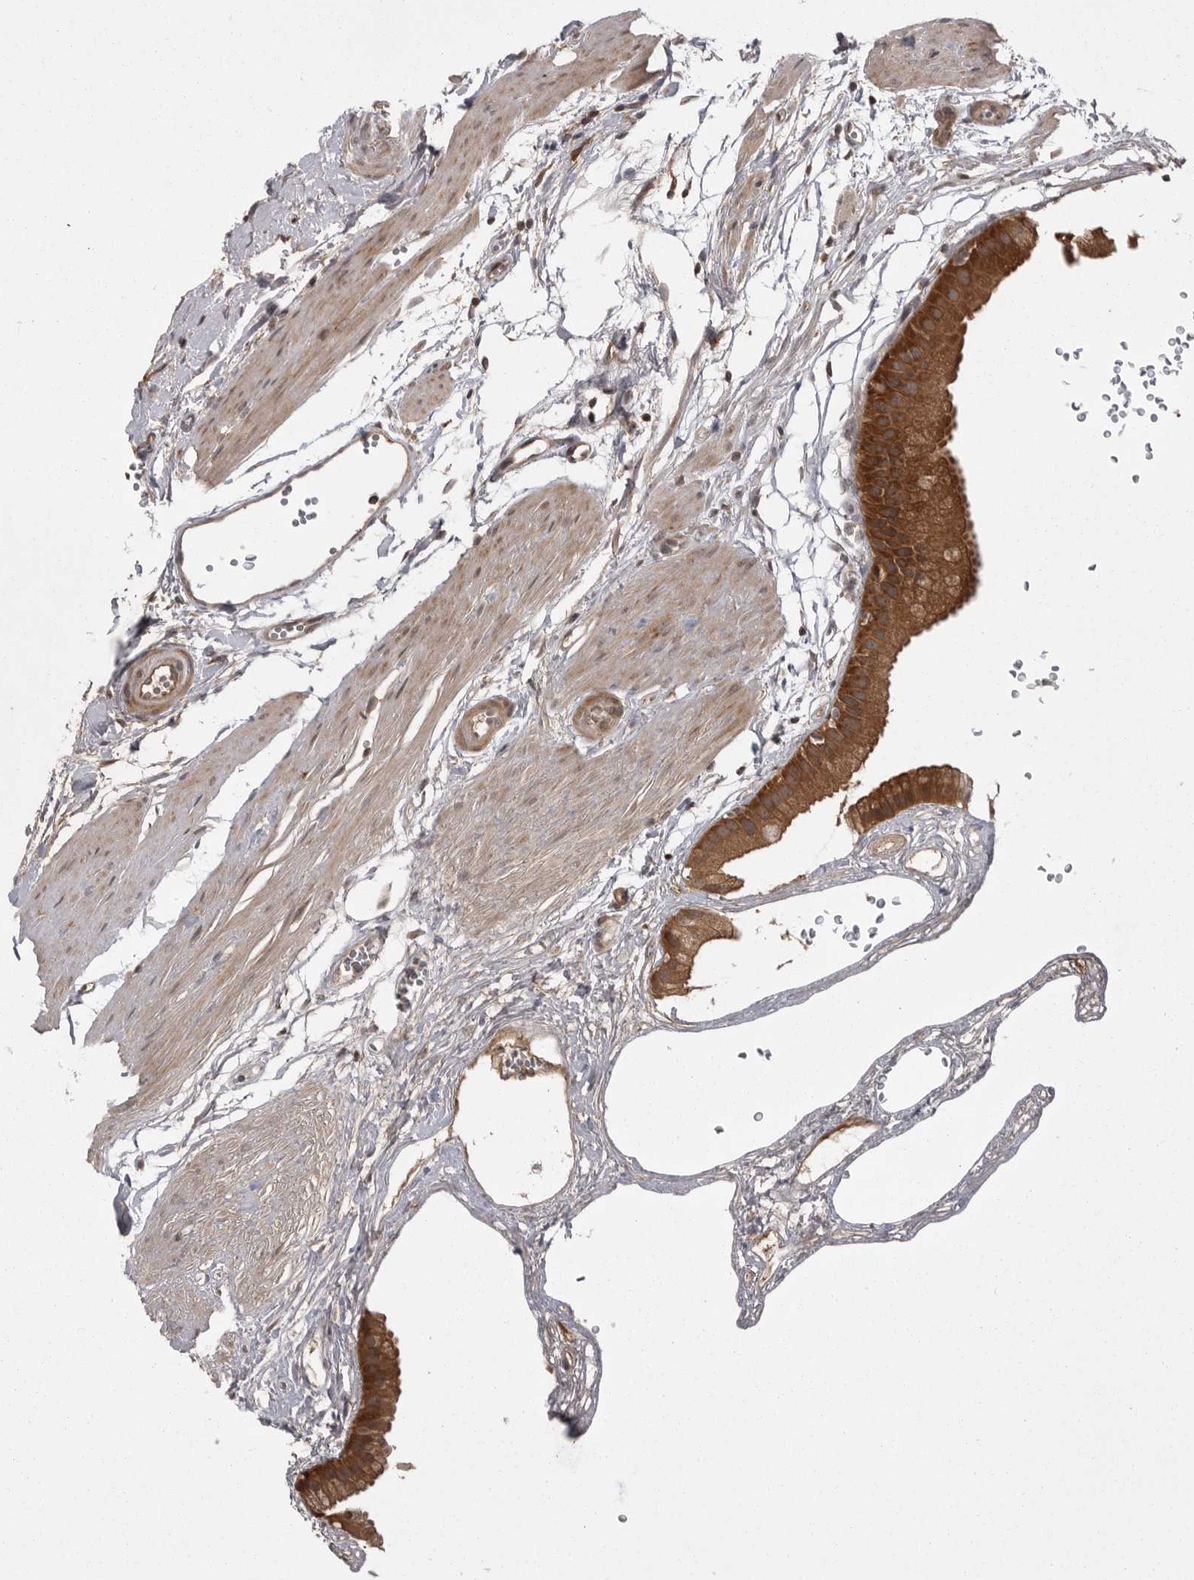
{"staining": {"intensity": "strong", "quantity": ">75%", "location": "cytoplasmic/membranous"}, "tissue": "gallbladder", "cell_type": "Glandular cells", "image_type": "normal", "snomed": [{"axis": "morphology", "description": "Normal tissue, NOS"}, {"axis": "topography", "description": "Gallbladder"}], "caption": "The histopathology image reveals a brown stain indicating the presence of a protein in the cytoplasmic/membranous of glandular cells in gallbladder. The staining was performed using DAB (3,3'-diaminobenzidine), with brown indicating positive protein expression. Nuclei are stained blue with hematoxylin.", "gene": "STK24", "patient": {"sex": "female", "age": 64}}